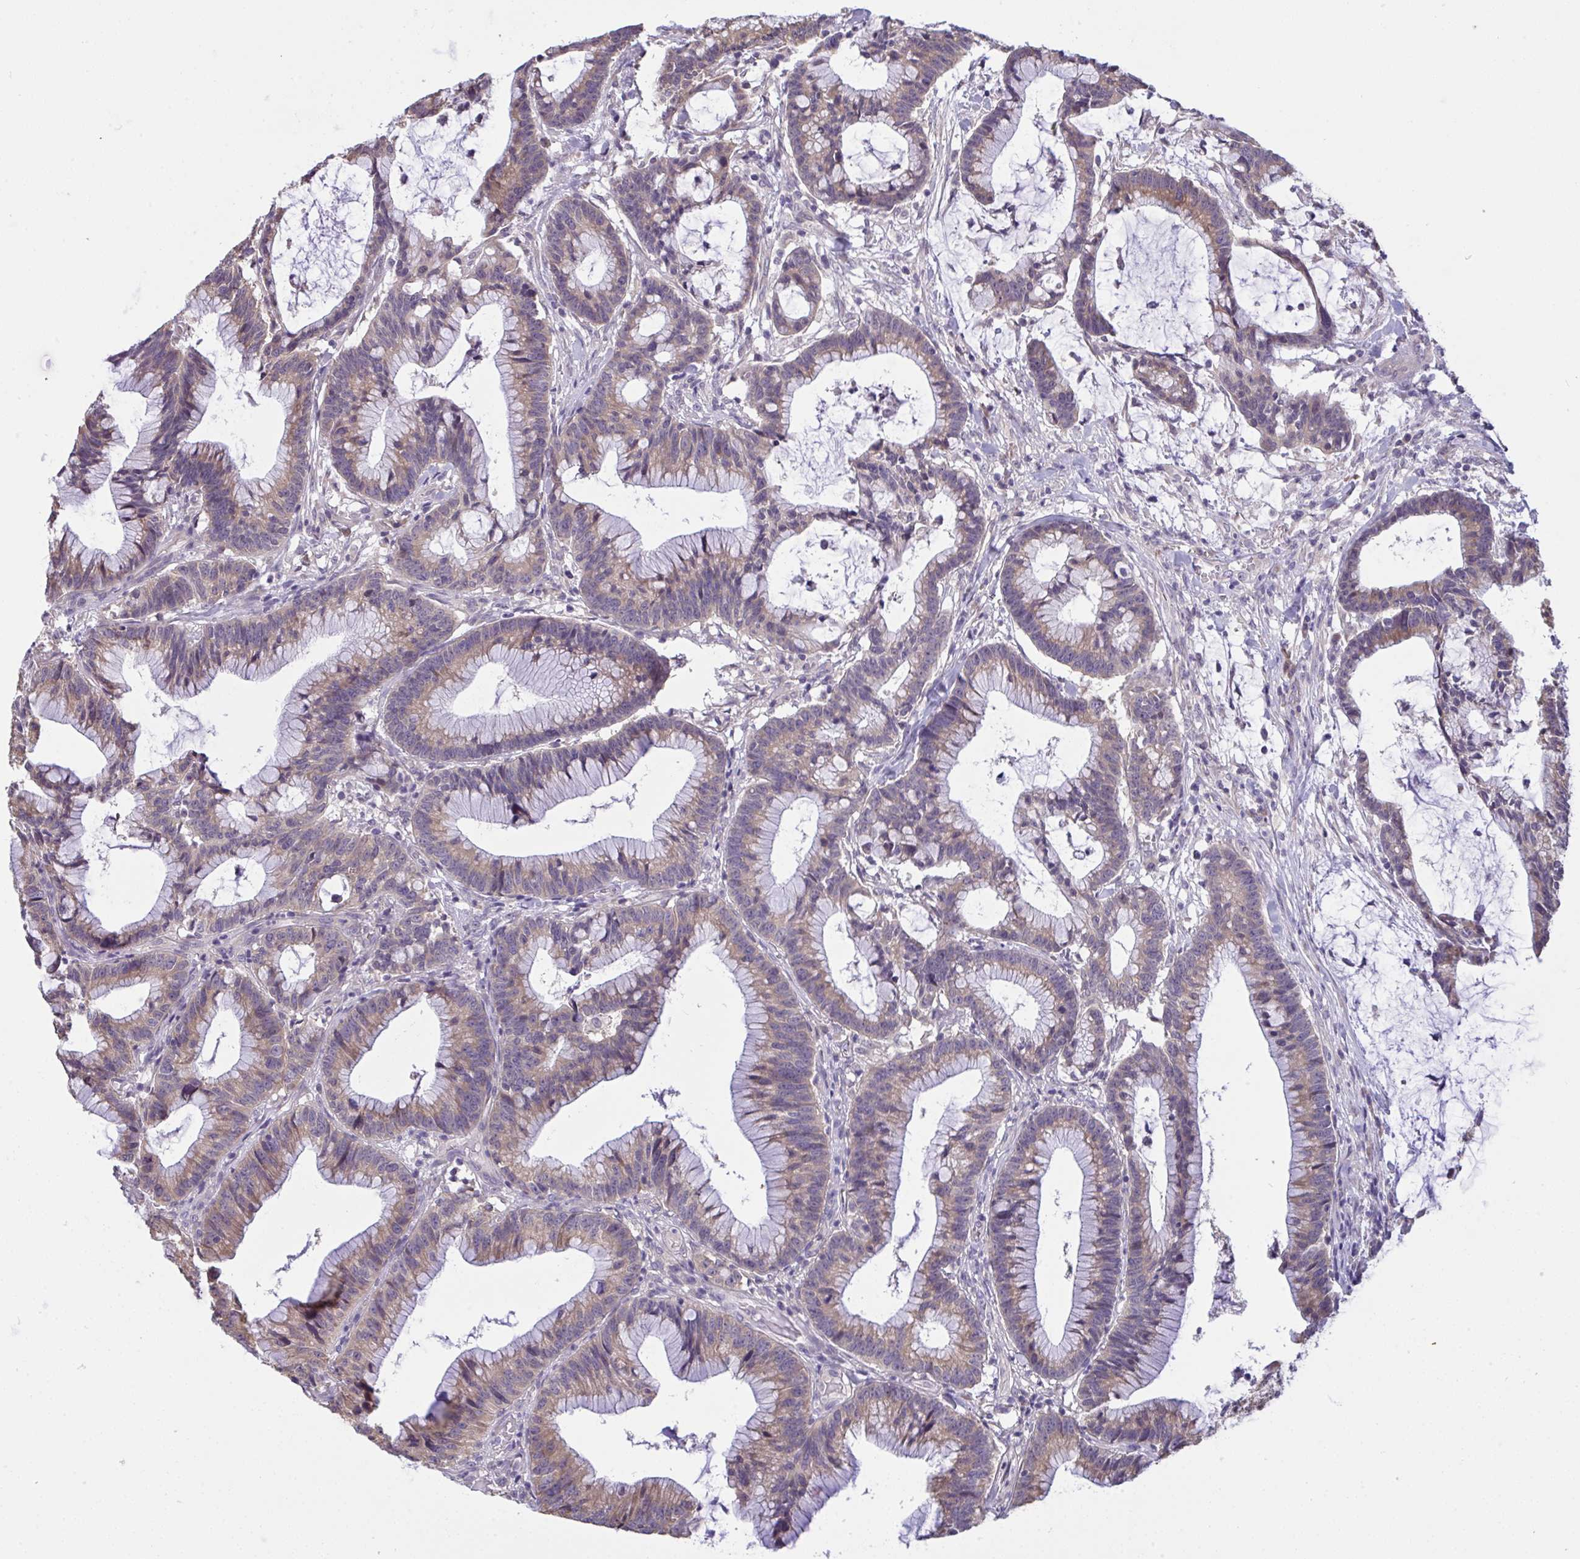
{"staining": {"intensity": "moderate", "quantity": ">75%", "location": "cytoplasmic/membranous"}, "tissue": "colorectal cancer", "cell_type": "Tumor cells", "image_type": "cancer", "snomed": [{"axis": "morphology", "description": "Adenocarcinoma, NOS"}, {"axis": "topography", "description": "Colon"}], "caption": "Immunohistochemistry photomicrograph of human colorectal cancer (adenocarcinoma) stained for a protein (brown), which shows medium levels of moderate cytoplasmic/membranous expression in about >75% of tumor cells.", "gene": "TMEM41A", "patient": {"sex": "female", "age": 78}}